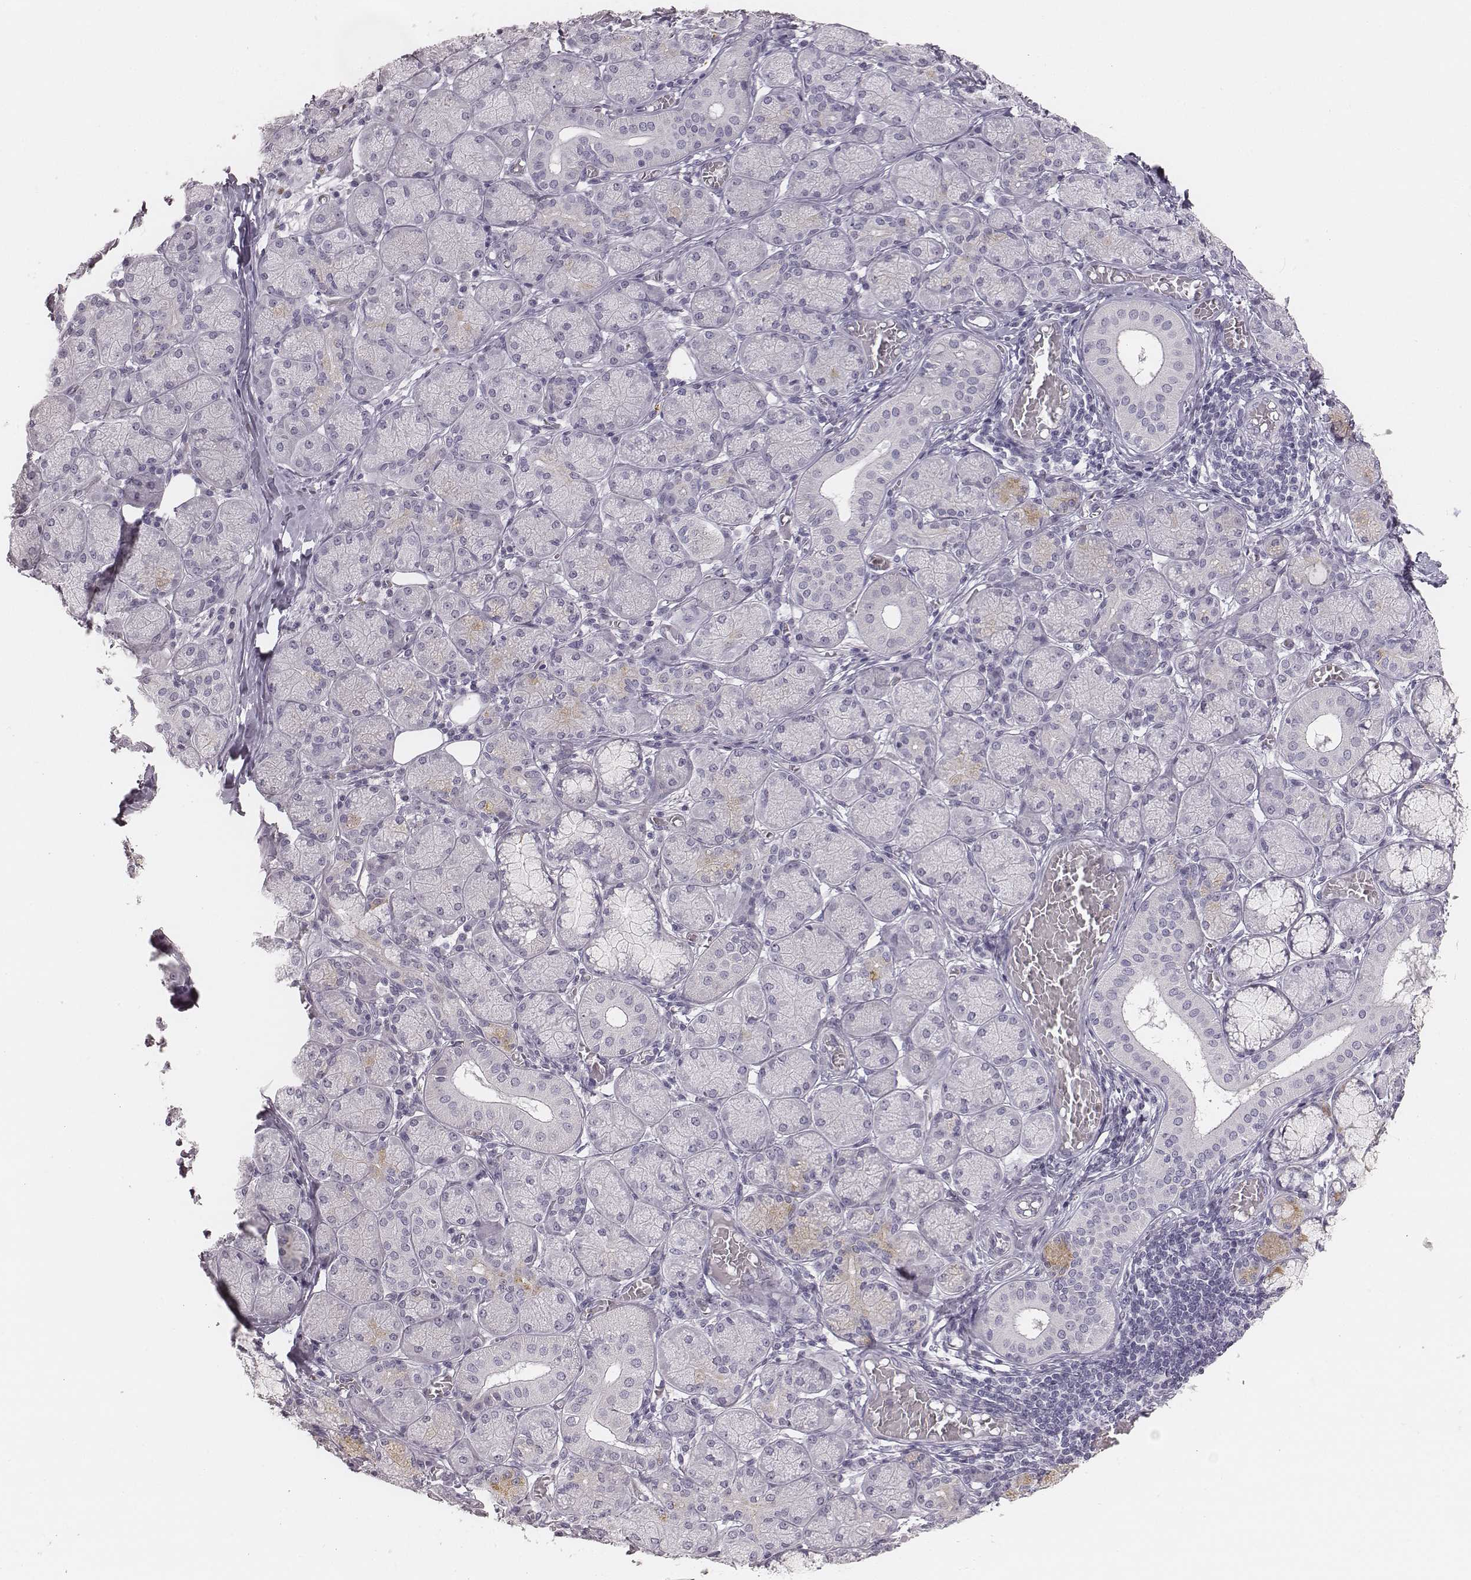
{"staining": {"intensity": "negative", "quantity": "none", "location": "none"}, "tissue": "salivary gland", "cell_type": "Glandular cells", "image_type": "normal", "snomed": [{"axis": "morphology", "description": "Normal tissue, NOS"}, {"axis": "topography", "description": "Salivary gland"}, {"axis": "topography", "description": "Peripheral nerve tissue"}], "caption": "High power microscopy histopathology image of an immunohistochemistry (IHC) histopathology image of normal salivary gland, revealing no significant positivity in glandular cells.", "gene": "KCNJ12", "patient": {"sex": "female", "age": 24}}